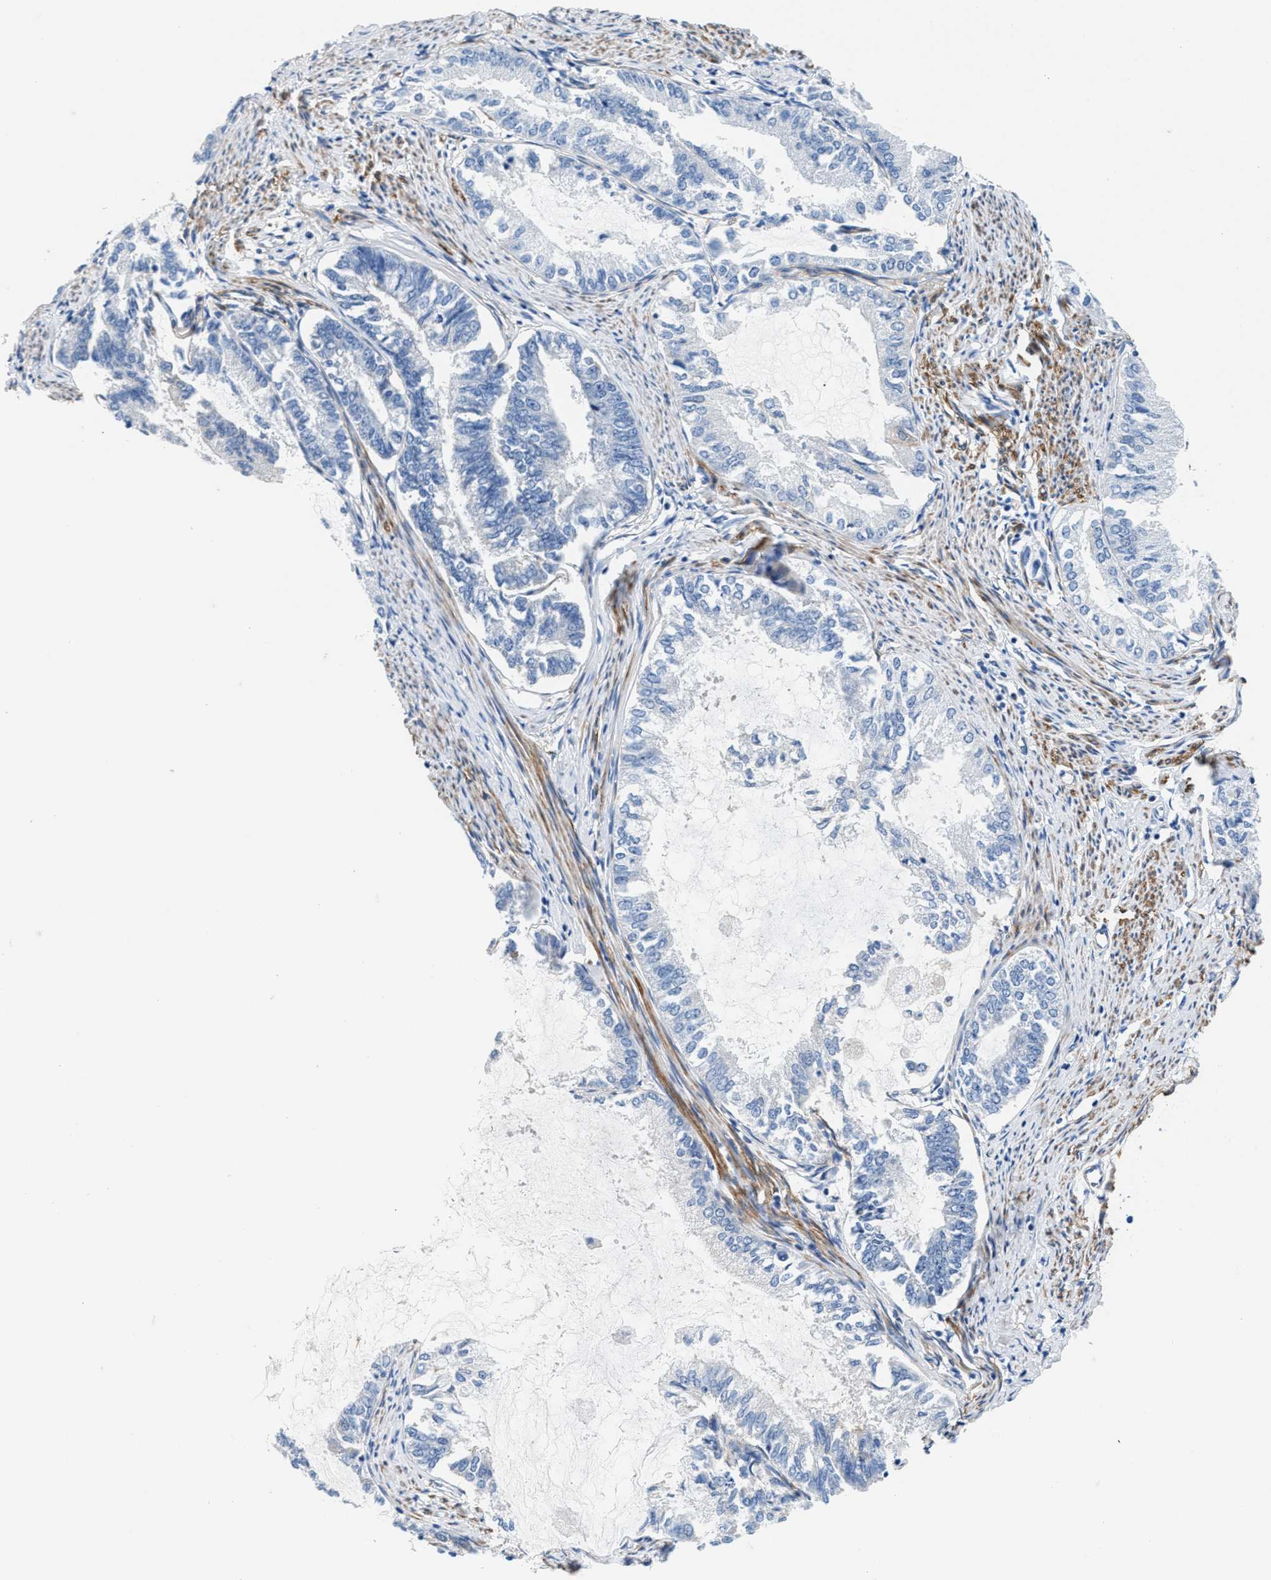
{"staining": {"intensity": "negative", "quantity": "none", "location": "none"}, "tissue": "endometrial cancer", "cell_type": "Tumor cells", "image_type": "cancer", "snomed": [{"axis": "morphology", "description": "Adenocarcinoma, NOS"}, {"axis": "topography", "description": "Endometrium"}], "caption": "The IHC image has no significant positivity in tumor cells of adenocarcinoma (endometrial) tissue. (DAB (3,3'-diaminobenzidine) immunohistochemistry visualized using brightfield microscopy, high magnification).", "gene": "PARG", "patient": {"sex": "female", "age": 86}}